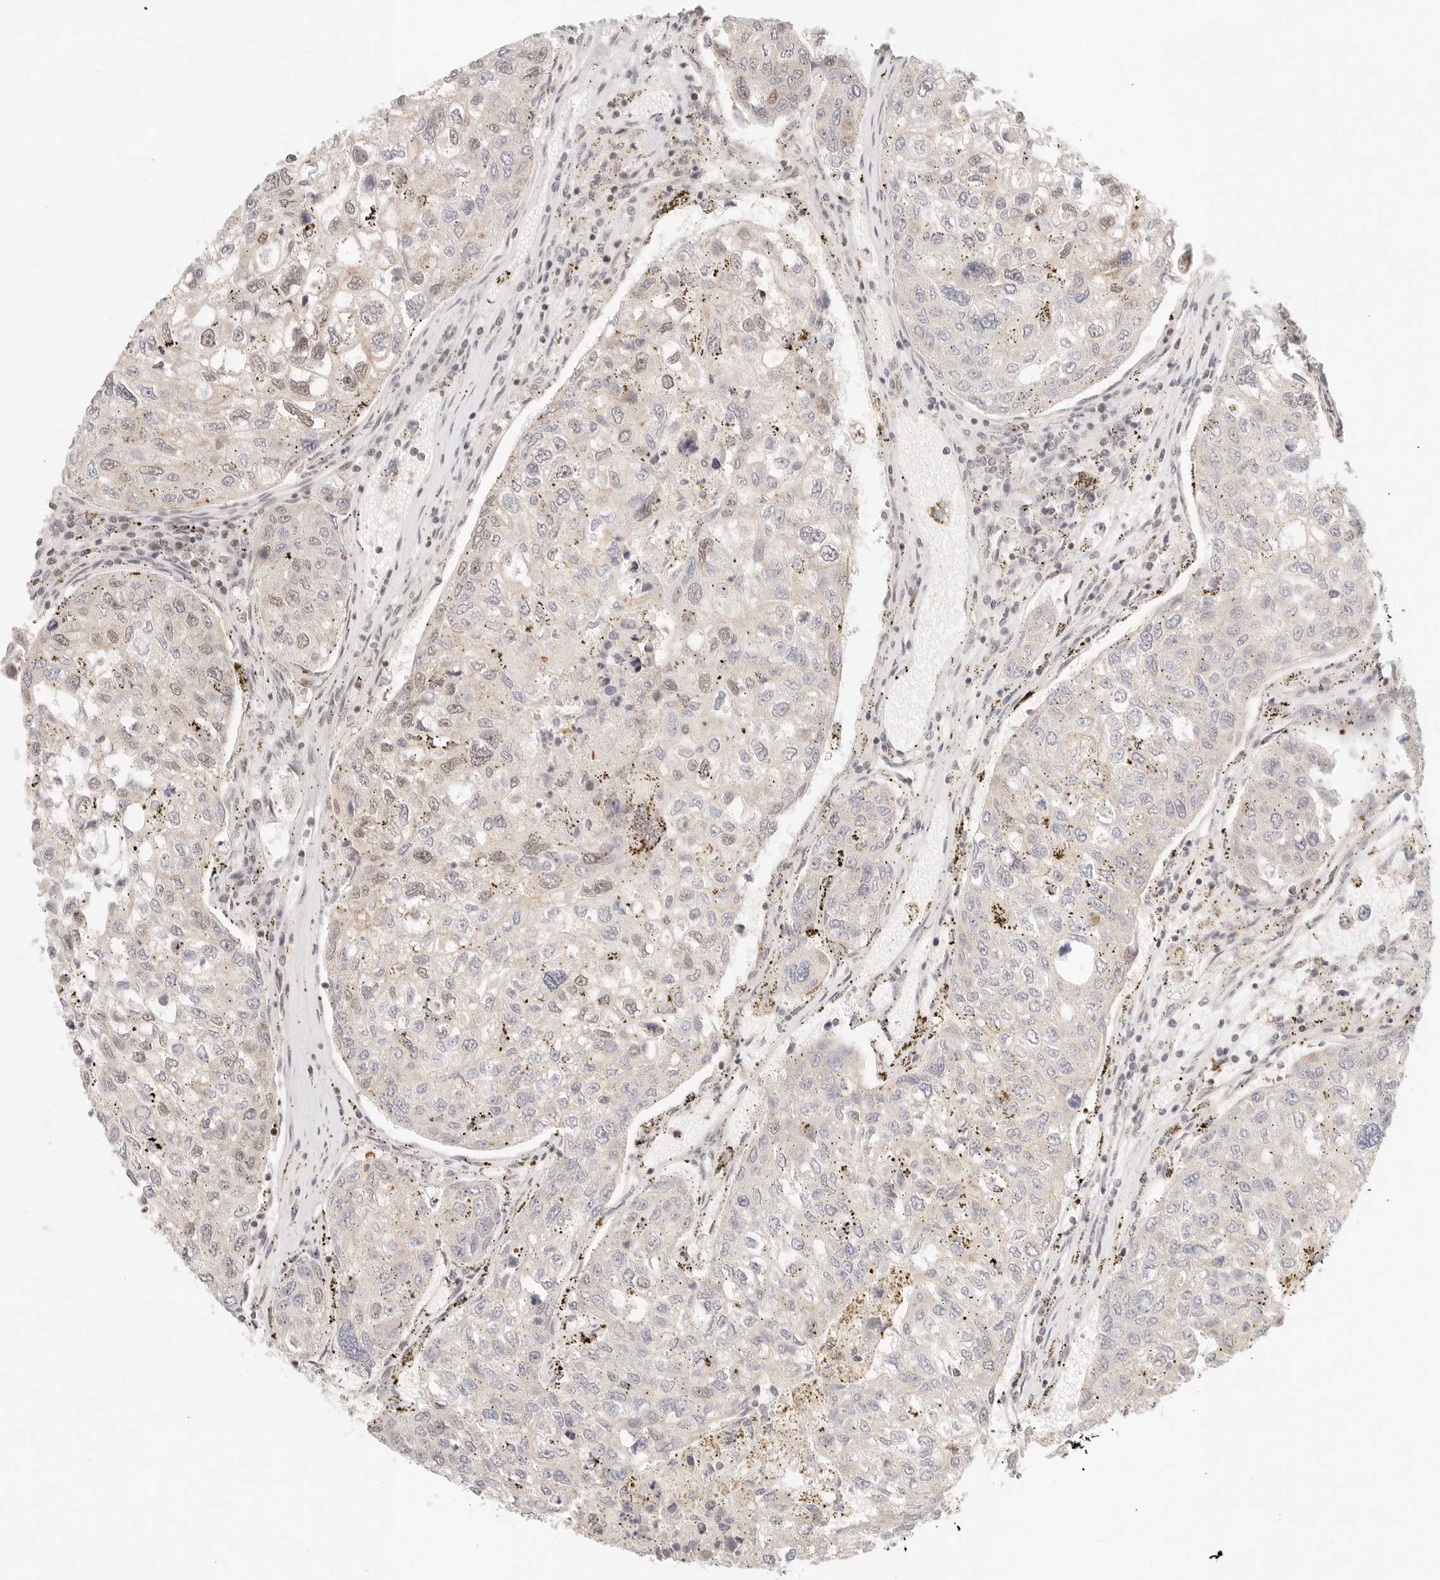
{"staining": {"intensity": "negative", "quantity": "none", "location": "none"}, "tissue": "urothelial cancer", "cell_type": "Tumor cells", "image_type": "cancer", "snomed": [{"axis": "morphology", "description": "Urothelial carcinoma, High grade"}, {"axis": "topography", "description": "Lymph node"}, {"axis": "topography", "description": "Urinary bladder"}], "caption": "Immunohistochemistry histopathology image of urothelial cancer stained for a protein (brown), which exhibits no positivity in tumor cells. Nuclei are stained in blue.", "gene": "HOXC5", "patient": {"sex": "male", "age": 51}}